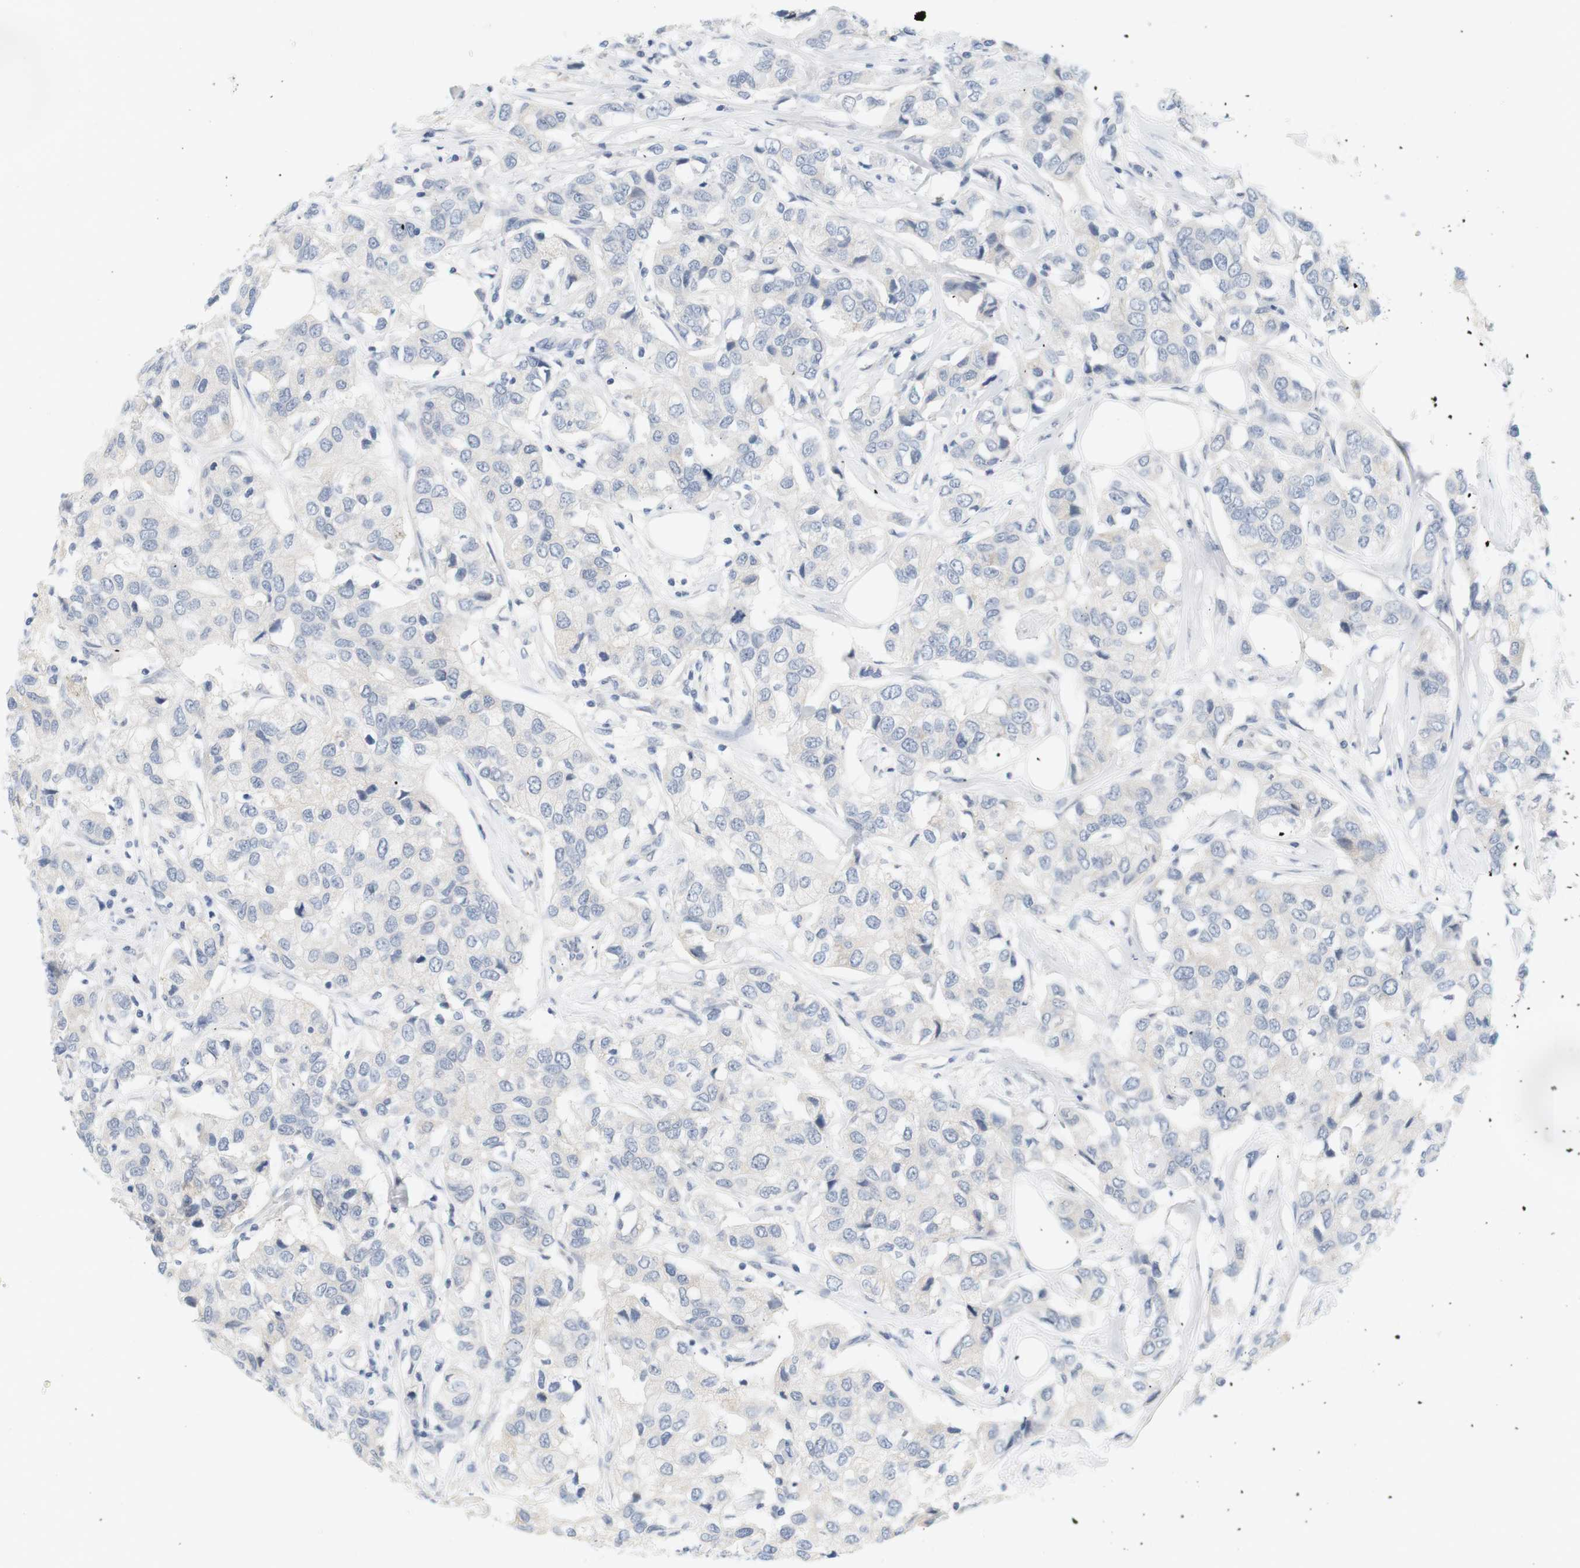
{"staining": {"intensity": "negative", "quantity": "none", "location": "none"}, "tissue": "breast cancer", "cell_type": "Tumor cells", "image_type": "cancer", "snomed": [{"axis": "morphology", "description": "Duct carcinoma"}, {"axis": "topography", "description": "Breast"}], "caption": "IHC histopathology image of neoplastic tissue: invasive ductal carcinoma (breast) stained with DAB reveals no significant protein positivity in tumor cells.", "gene": "OPRM1", "patient": {"sex": "female", "age": 80}}